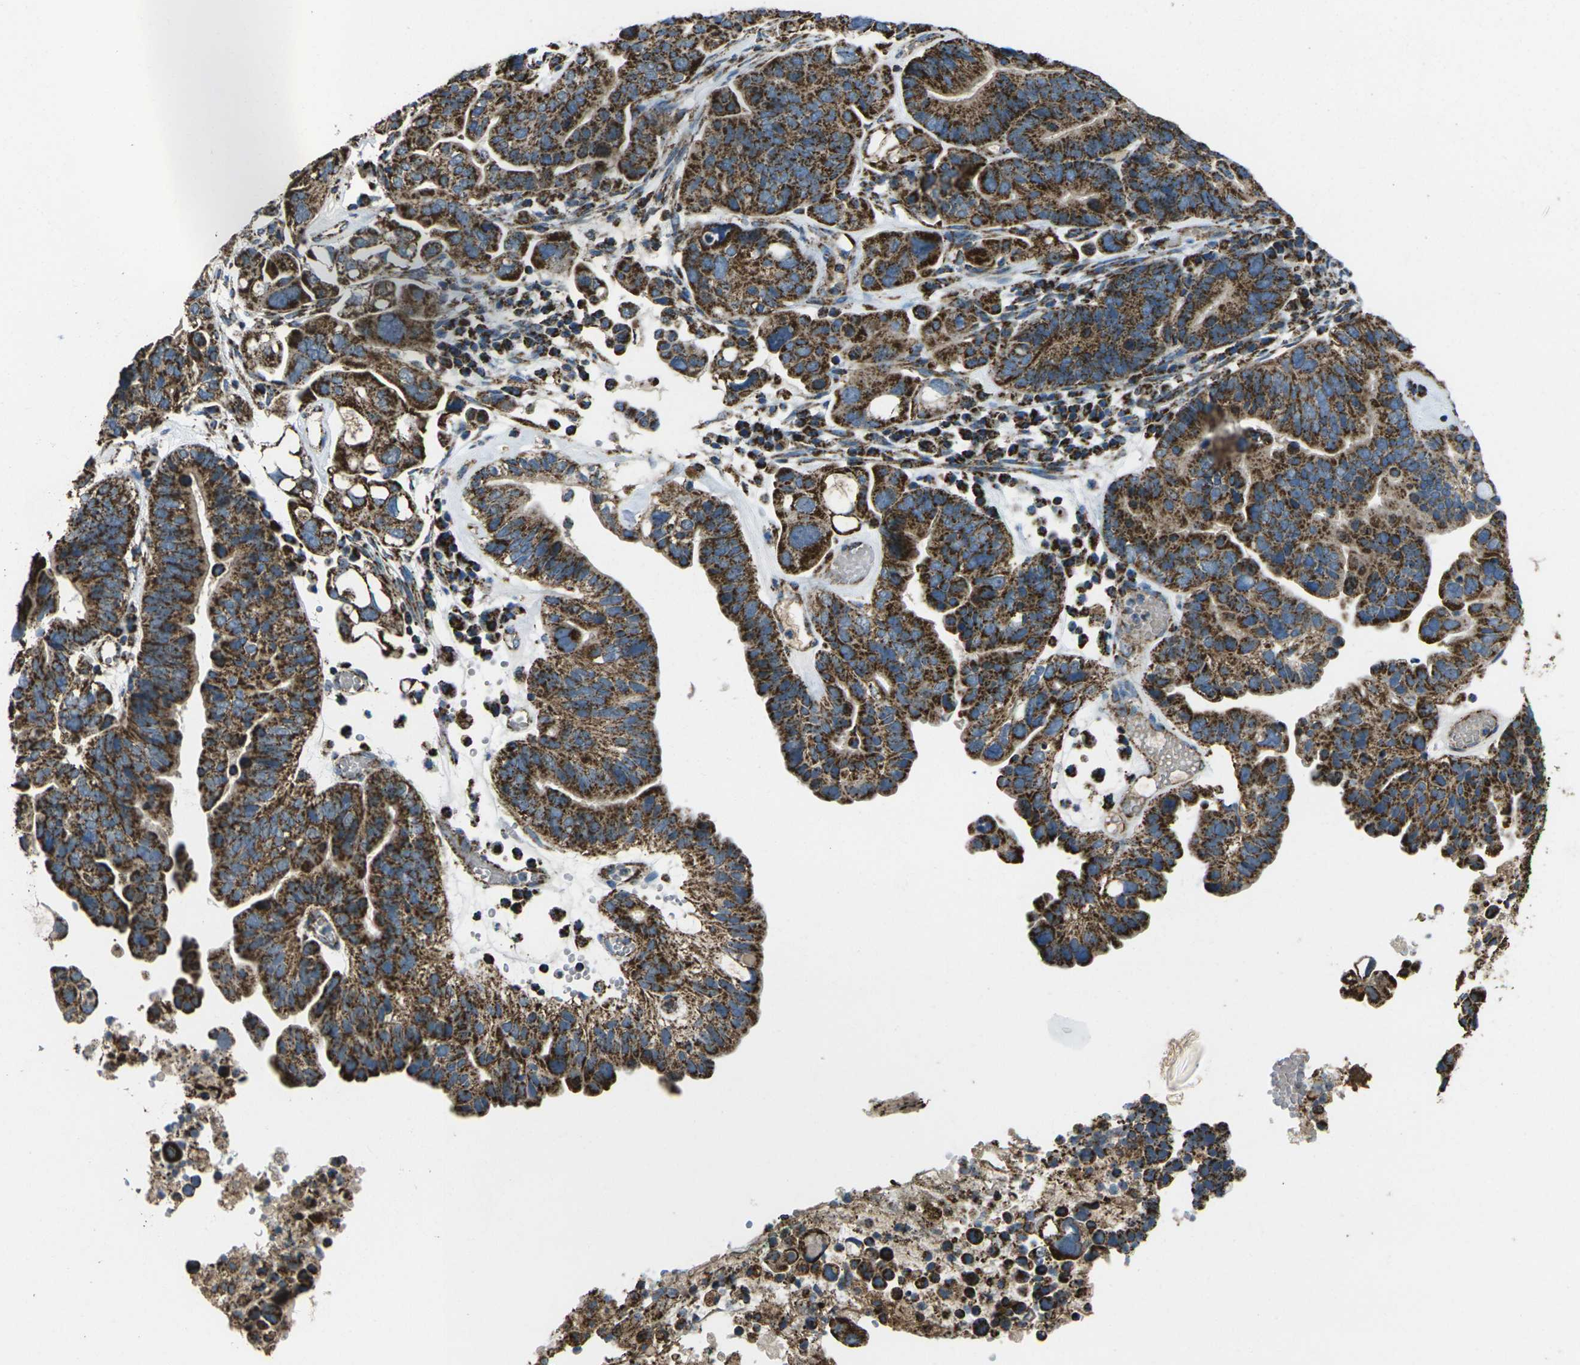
{"staining": {"intensity": "strong", "quantity": ">75%", "location": "cytoplasmic/membranous"}, "tissue": "ovarian cancer", "cell_type": "Tumor cells", "image_type": "cancer", "snomed": [{"axis": "morphology", "description": "Cystadenocarcinoma, serous, NOS"}, {"axis": "topography", "description": "Ovary"}], "caption": "Serous cystadenocarcinoma (ovarian) was stained to show a protein in brown. There is high levels of strong cytoplasmic/membranous staining in approximately >75% of tumor cells.", "gene": "KLHL5", "patient": {"sex": "female", "age": 56}}